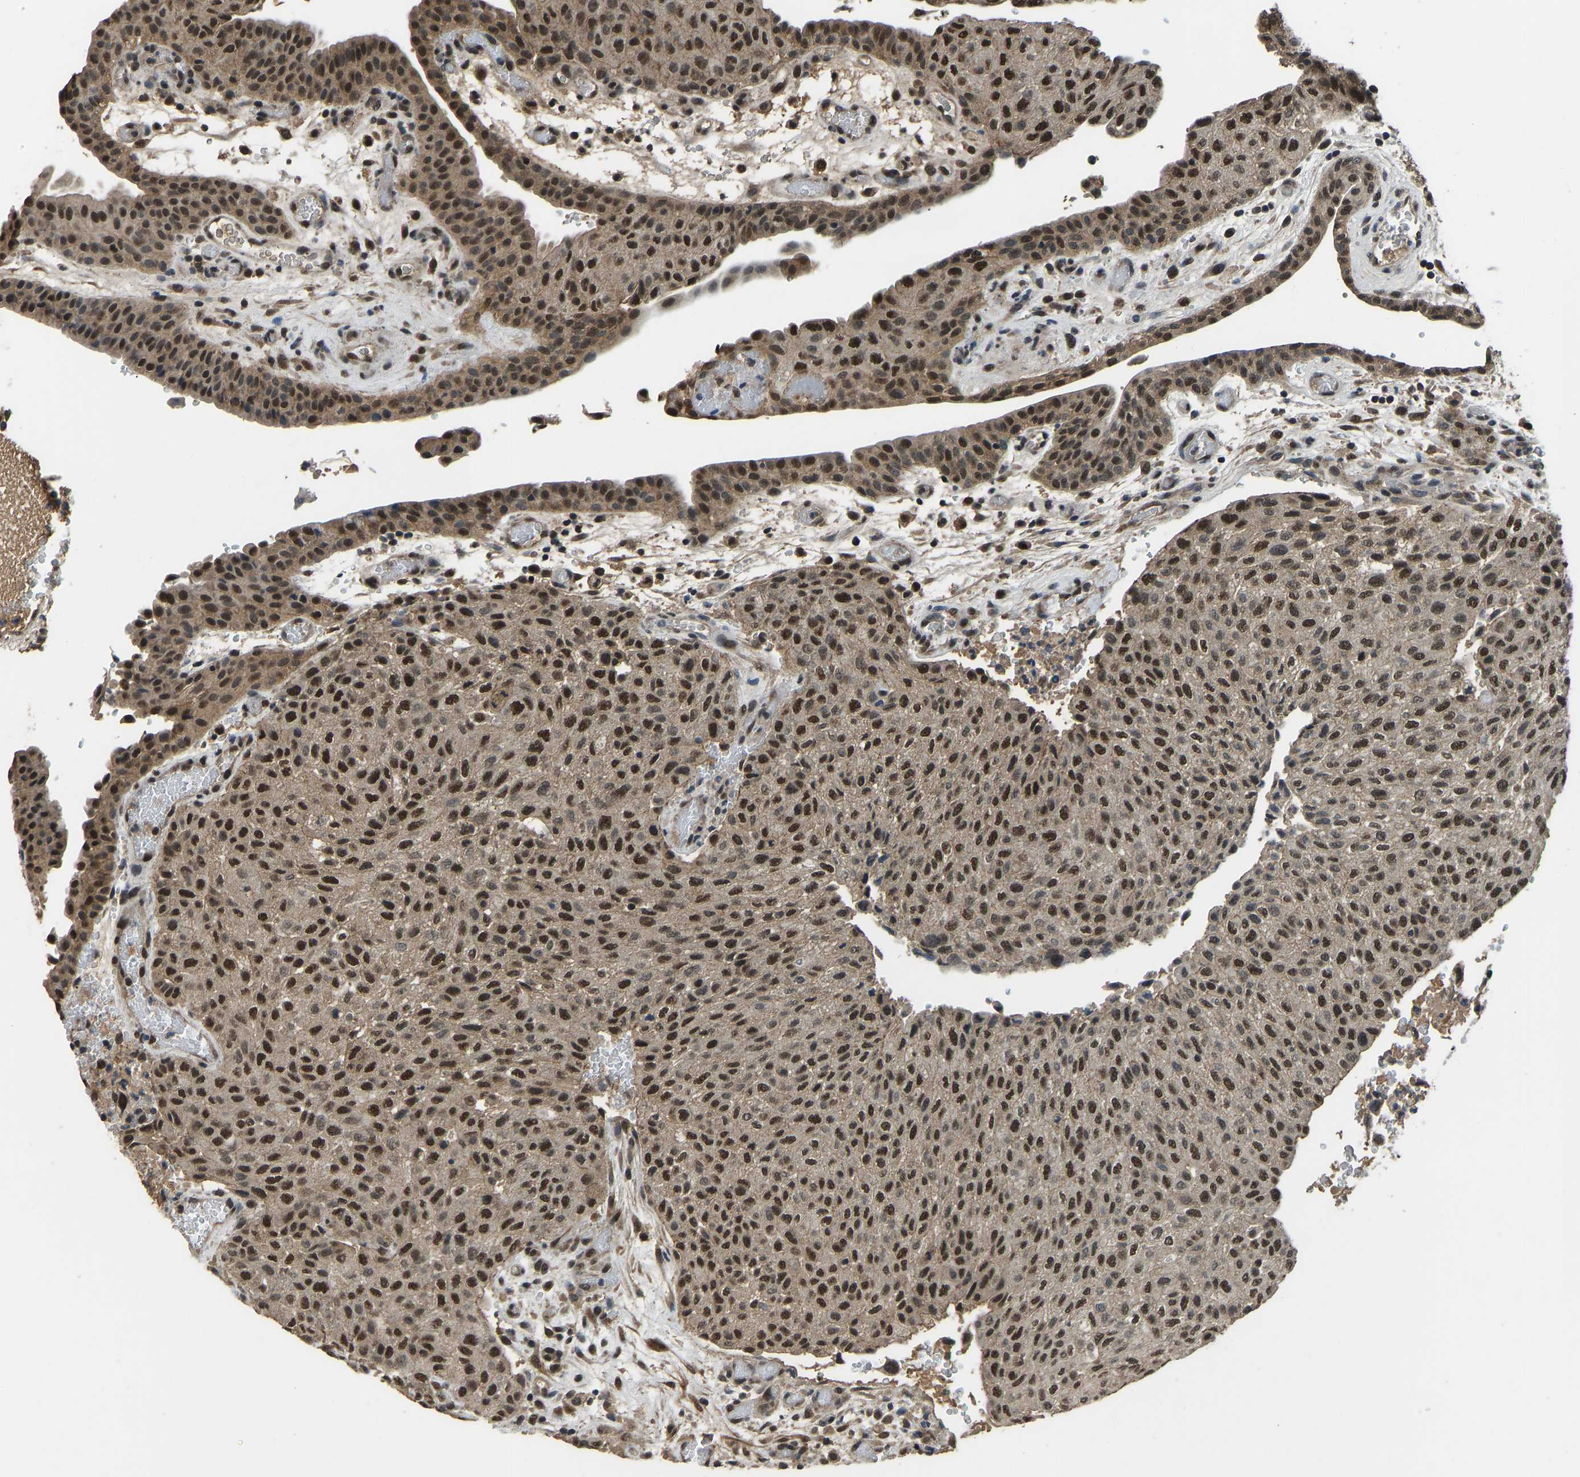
{"staining": {"intensity": "strong", "quantity": ">75%", "location": "nuclear"}, "tissue": "urothelial cancer", "cell_type": "Tumor cells", "image_type": "cancer", "snomed": [{"axis": "morphology", "description": "Urothelial carcinoma, Low grade"}, {"axis": "morphology", "description": "Urothelial carcinoma, High grade"}, {"axis": "topography", "description": "Urinary bladder"}], "caption": "Urothelial cancer tissue exhibits strong nuclear staining in about >75% of tumor cells, visualized by immunohistochemistry.", "gene": "TOX4", "patient": {"sex": "male", "age": 35}}